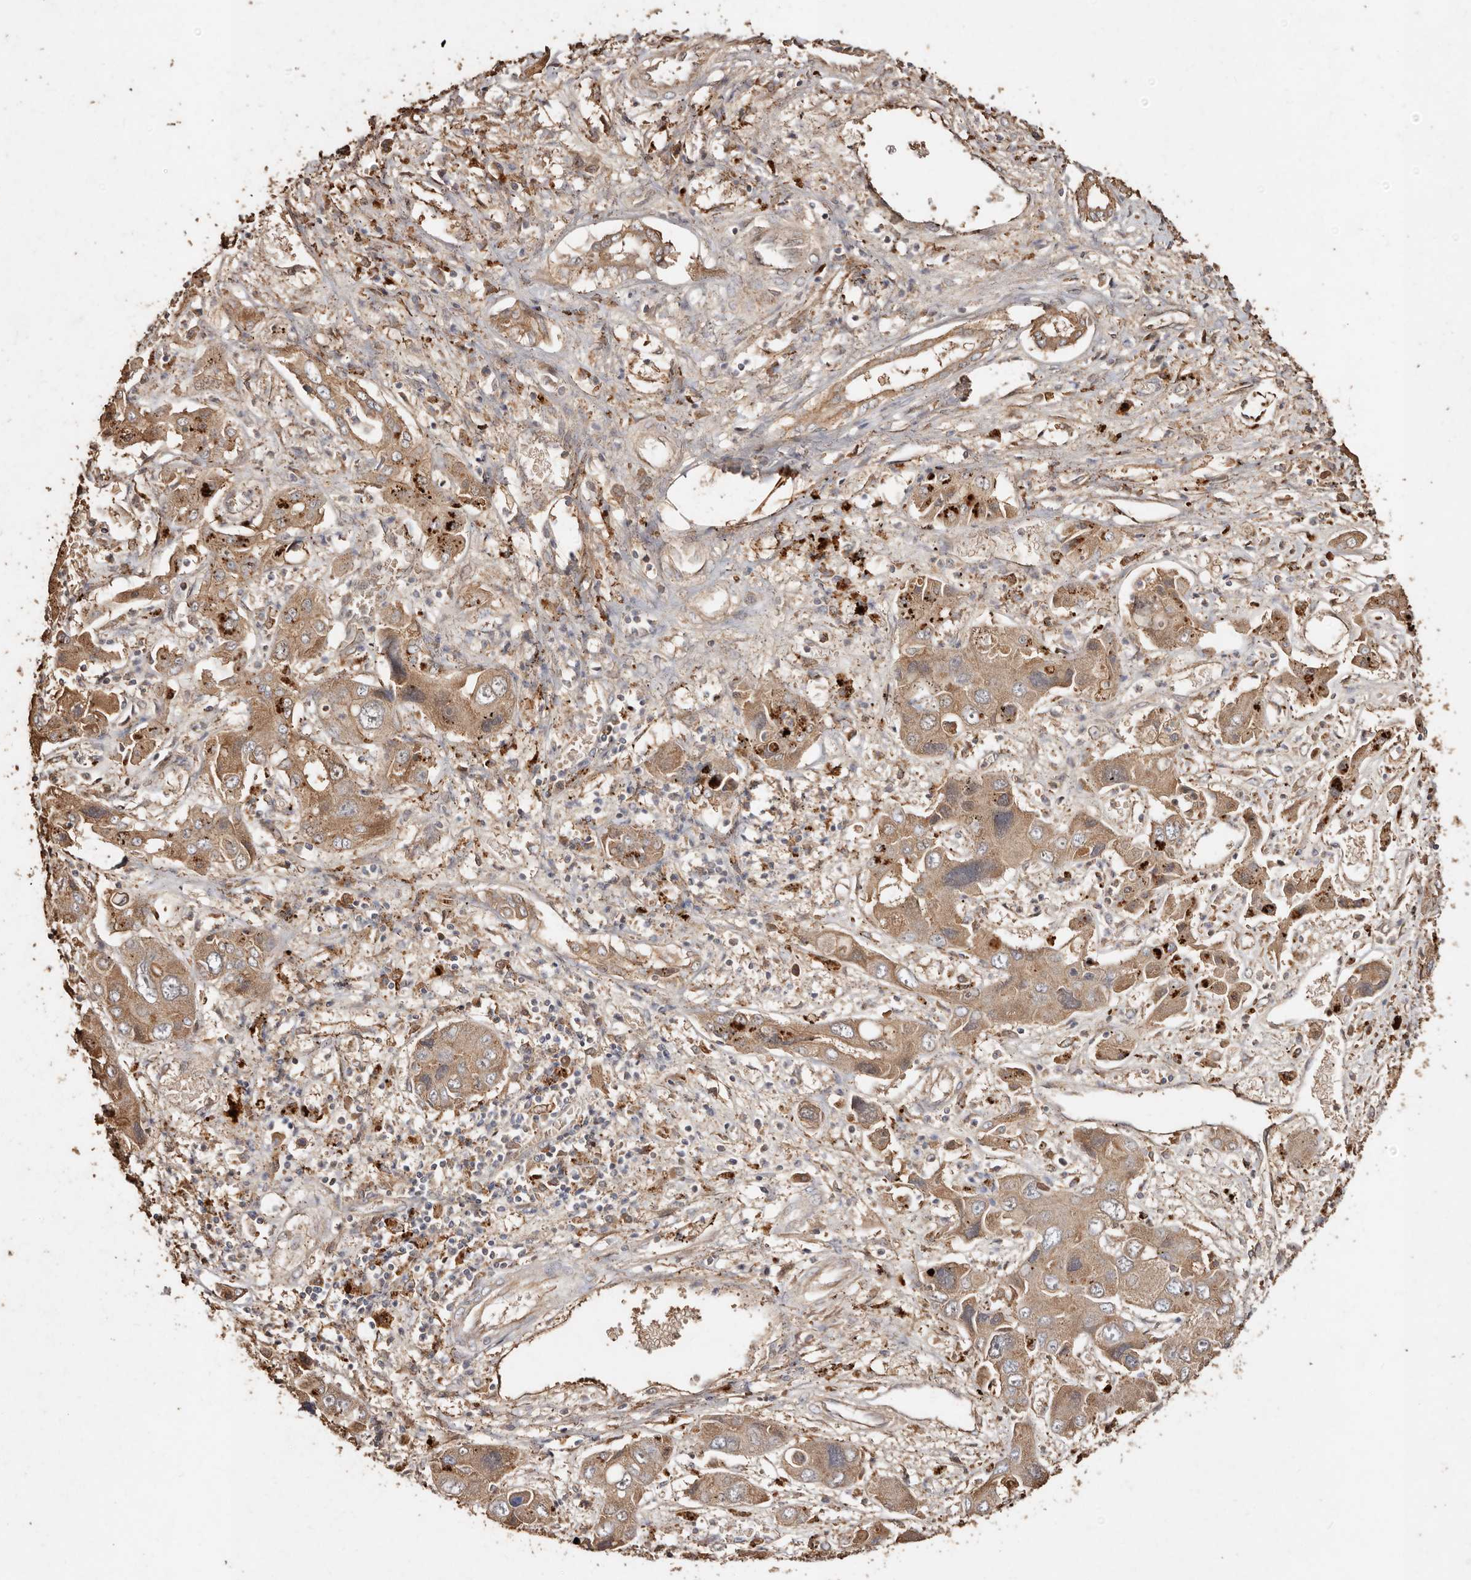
{"staining": {"intensity": "moderate", "quantity": ">75%", "location": "cytoplasmic/membranous"}, "tissue": "liver cancer", "cell_type": "Tumor cells", "image_type": "cancer", "snomed": [{"axis": "morphology", "description": "Cholangiocarcinoma"}, {"axis": "topography", "description": "Liver"}], "caption": "Immunohistochemical staining of human cholangiocarcinoma (liver) exhibits medium levels of moderate cytoplasmic/membranous protein expression in about >75% of tumor cells.", "gene": "FARS2", "patient": {"sex": "male", "age": 67}}